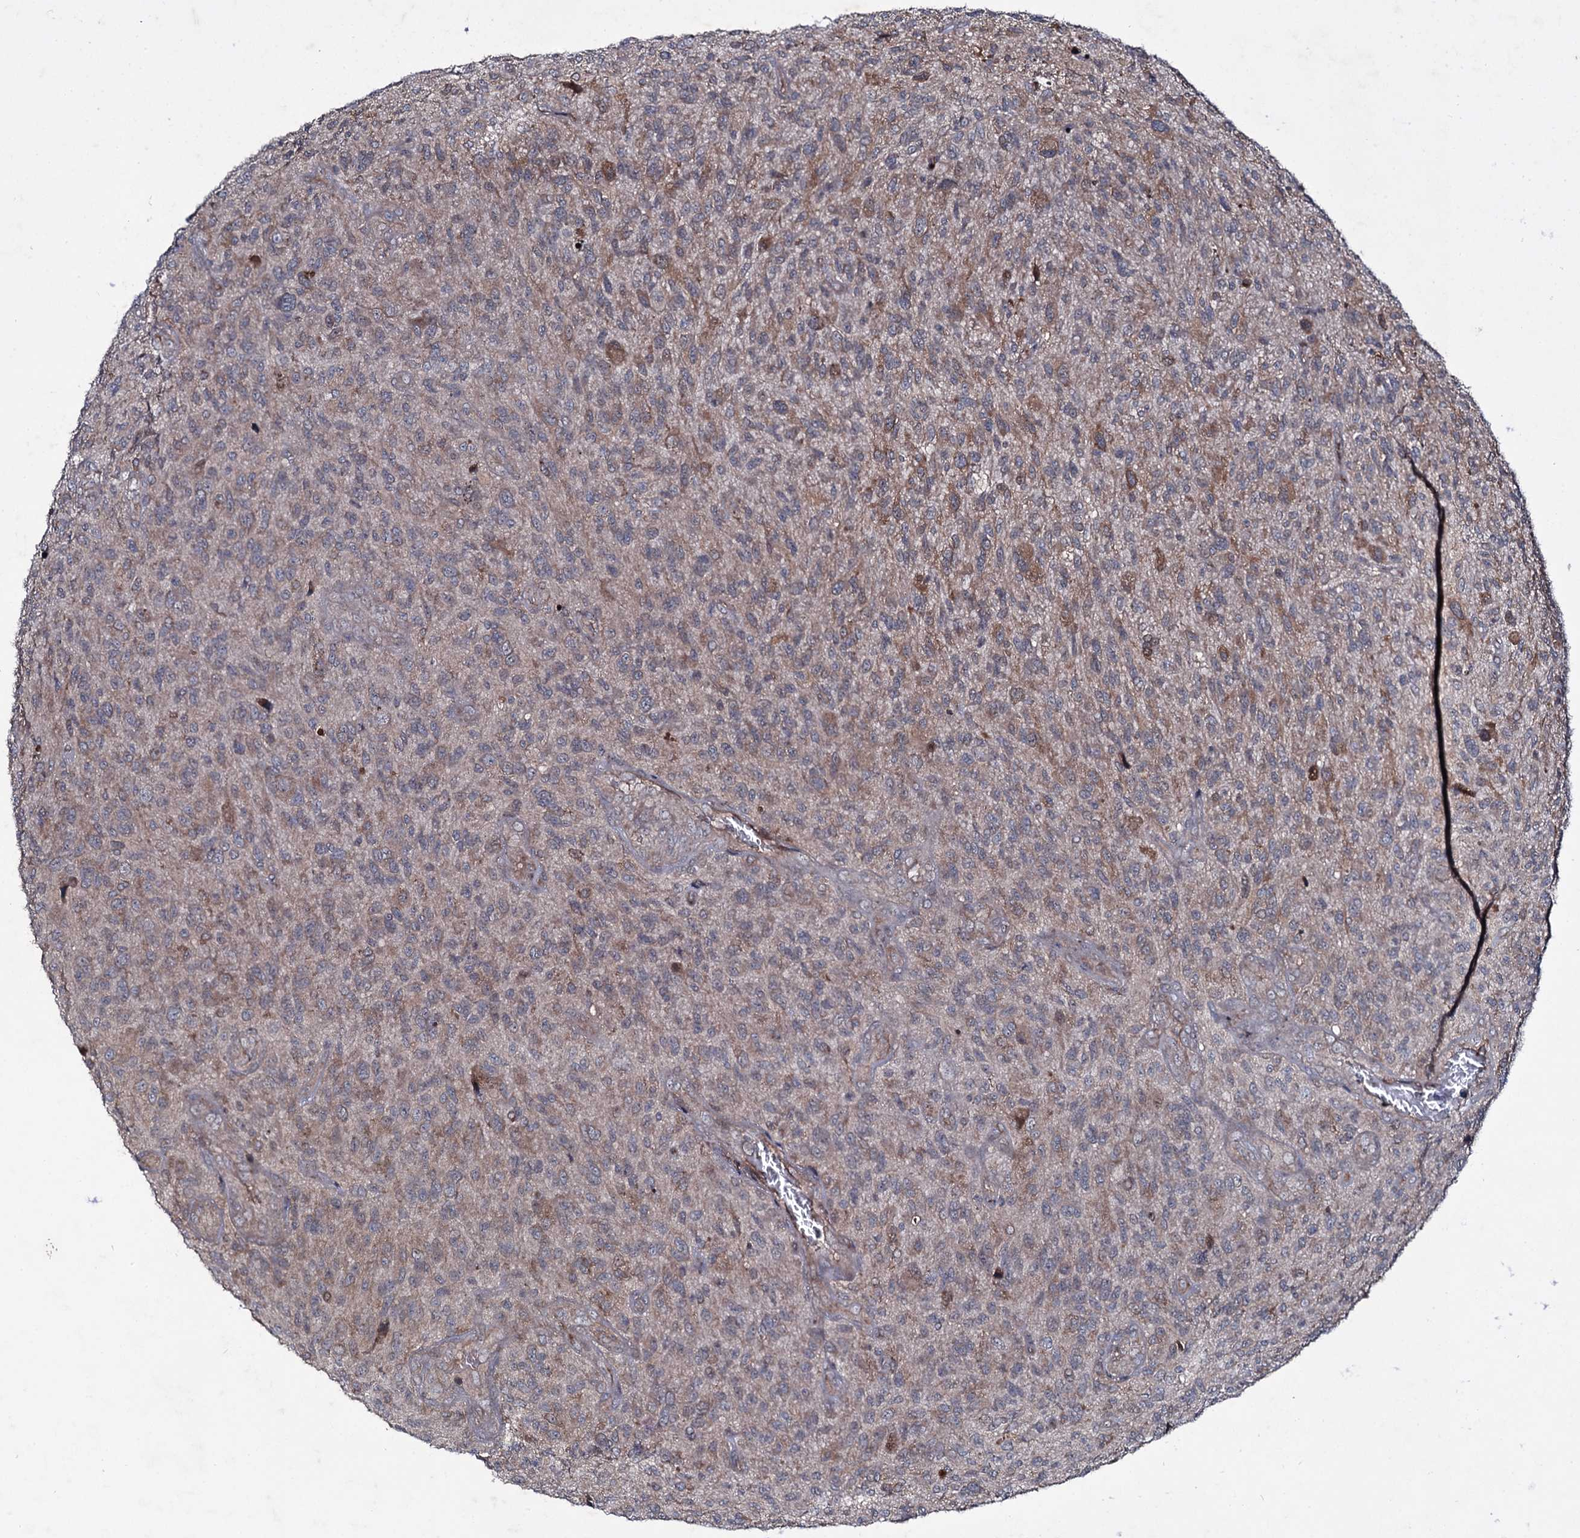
{"staining": {"intensity": "moderate", "quantity": "25%-75%", "location": "cytoplasmic/membranous"}, "tissue": "glioma", "cell_type": "Tumor cells", "image_type": "cancer", "snomed": [{"axis": "morphology", "description": "Glioma, malignant, High grade"}, {"axis": "topography", "description": "Brain"}], "caption": "Protein analysis of malignant glioma (high-grade) tissue reveals moderate cytoplasmic/membranous staining in about 25%-75% of tumor cells.", "gene": "SNAP23", "patient": {"sex": "male", "age": 47}}